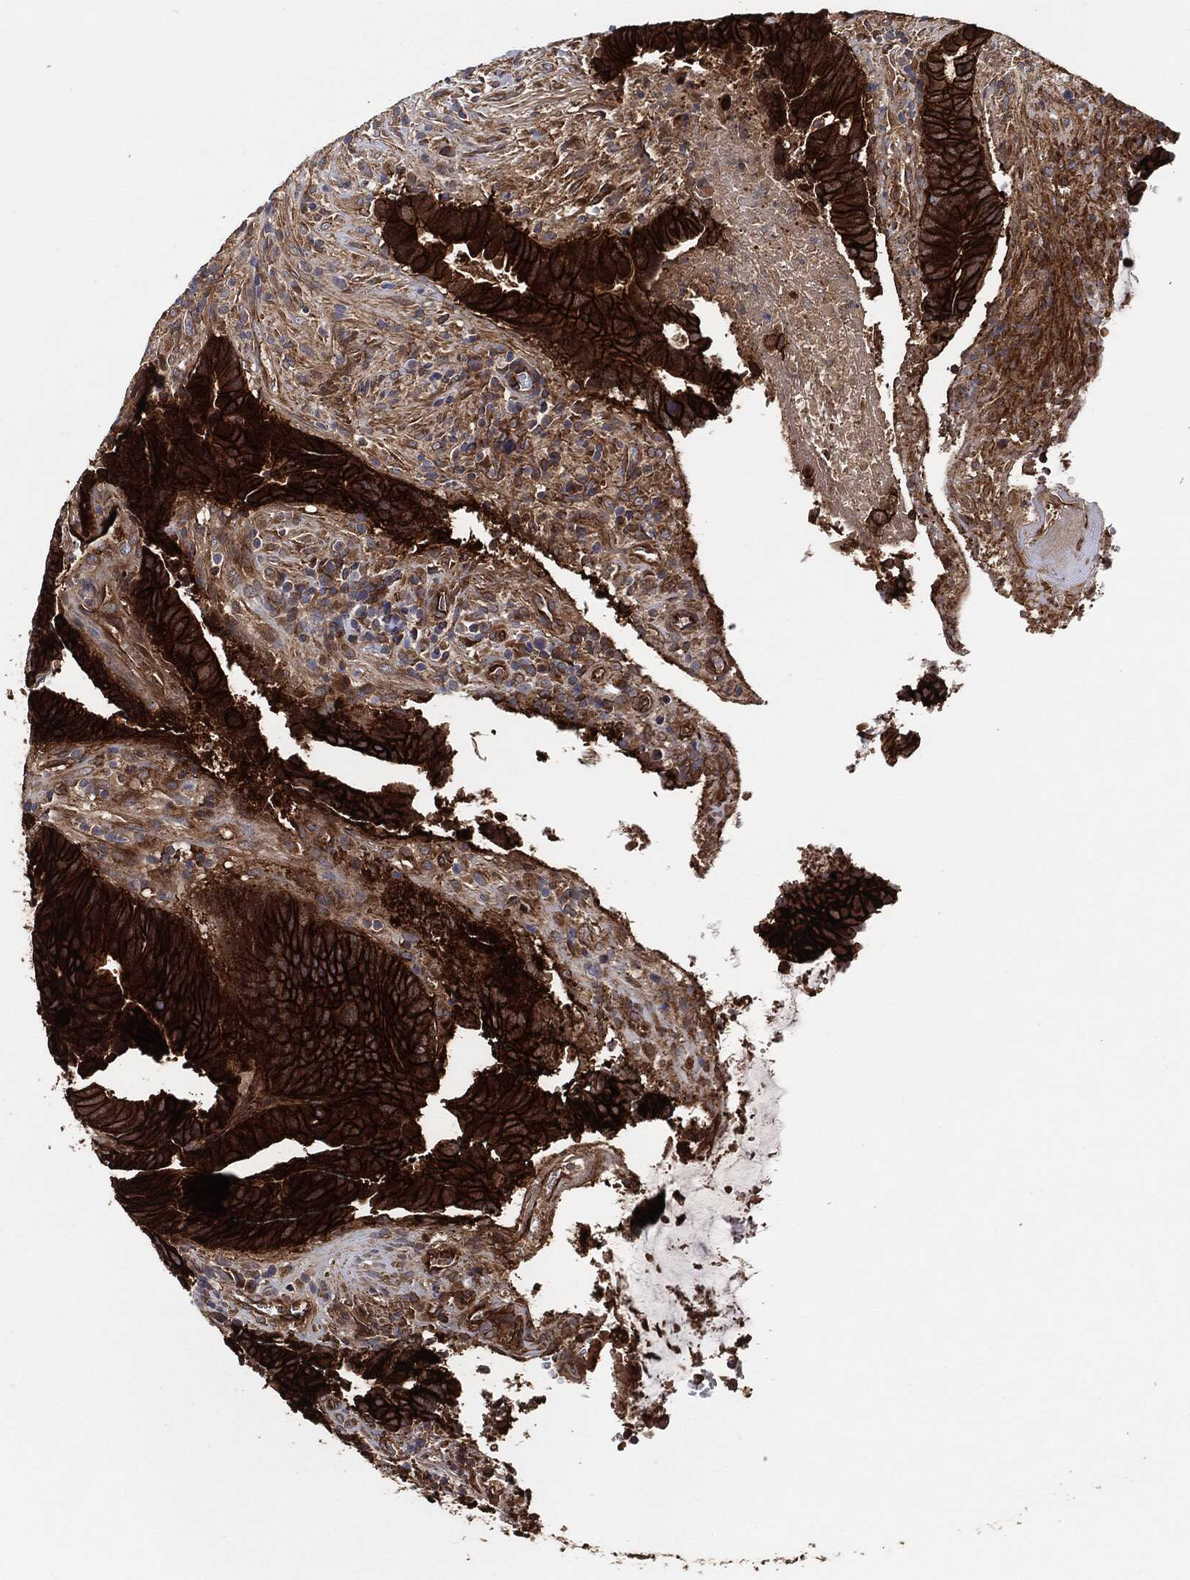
{"staining": {"intensity": "strong", "quantity": ">75%", "location": "cytoplasmic/membranous"}, "tissue": "colorectal cancer", "cell_type": "Tumor cells", "image_type": "cancer", "snomed": [{"axis": "morphology", "description": "Adenocarcinoma, NOS"}, {"axis": "topography", "description": "Colon"}], "caption": "This is a micrograph of immunohistochemistry (IHC) staining of colorectal cancer, which shows strong staining in the cytoplasmic/membranous of tumor cells.", "gene": "CTNNA1", "patient": {"sex": "male", "age": 75}}